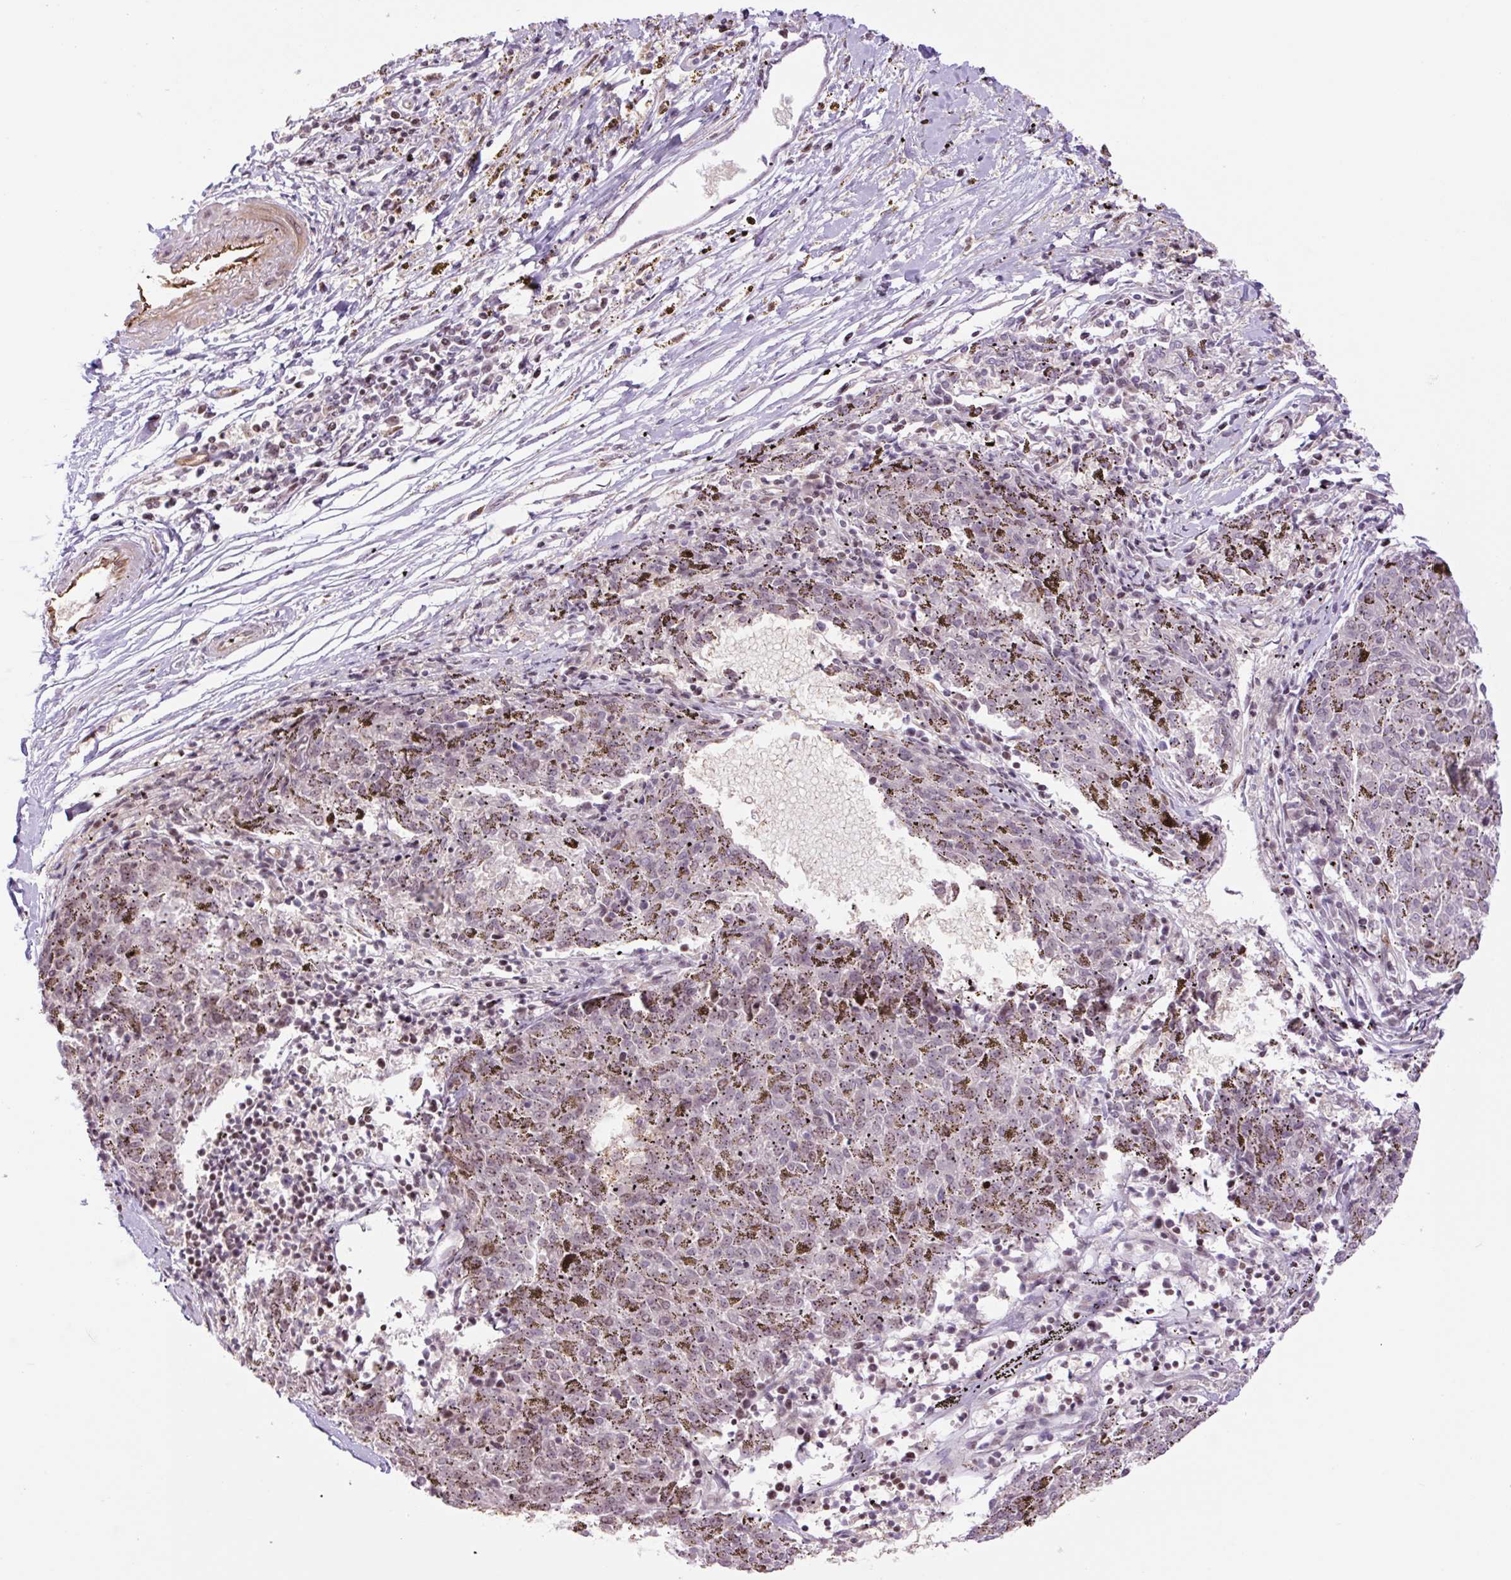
{"staining": {"intensity": "negative", "quantity": "none", "location": "none"}, "tissue": "melanoma", "cell_type": "Tumor cells", "image_type": "cancer", "snomed": [{"axis": "morphology", "description": "Malignant melanoma, NOS"}, {"axis": "topography", "description": "Skin"}], "caption": "Tumor cells show no significant protein staining in malignant melanoma. (DAB (3,3'-diaminobenzidine) immunohistochemistry, high magnification).", "gene": "ZNF417", "patient": {"sex": "female", "age": 72}}